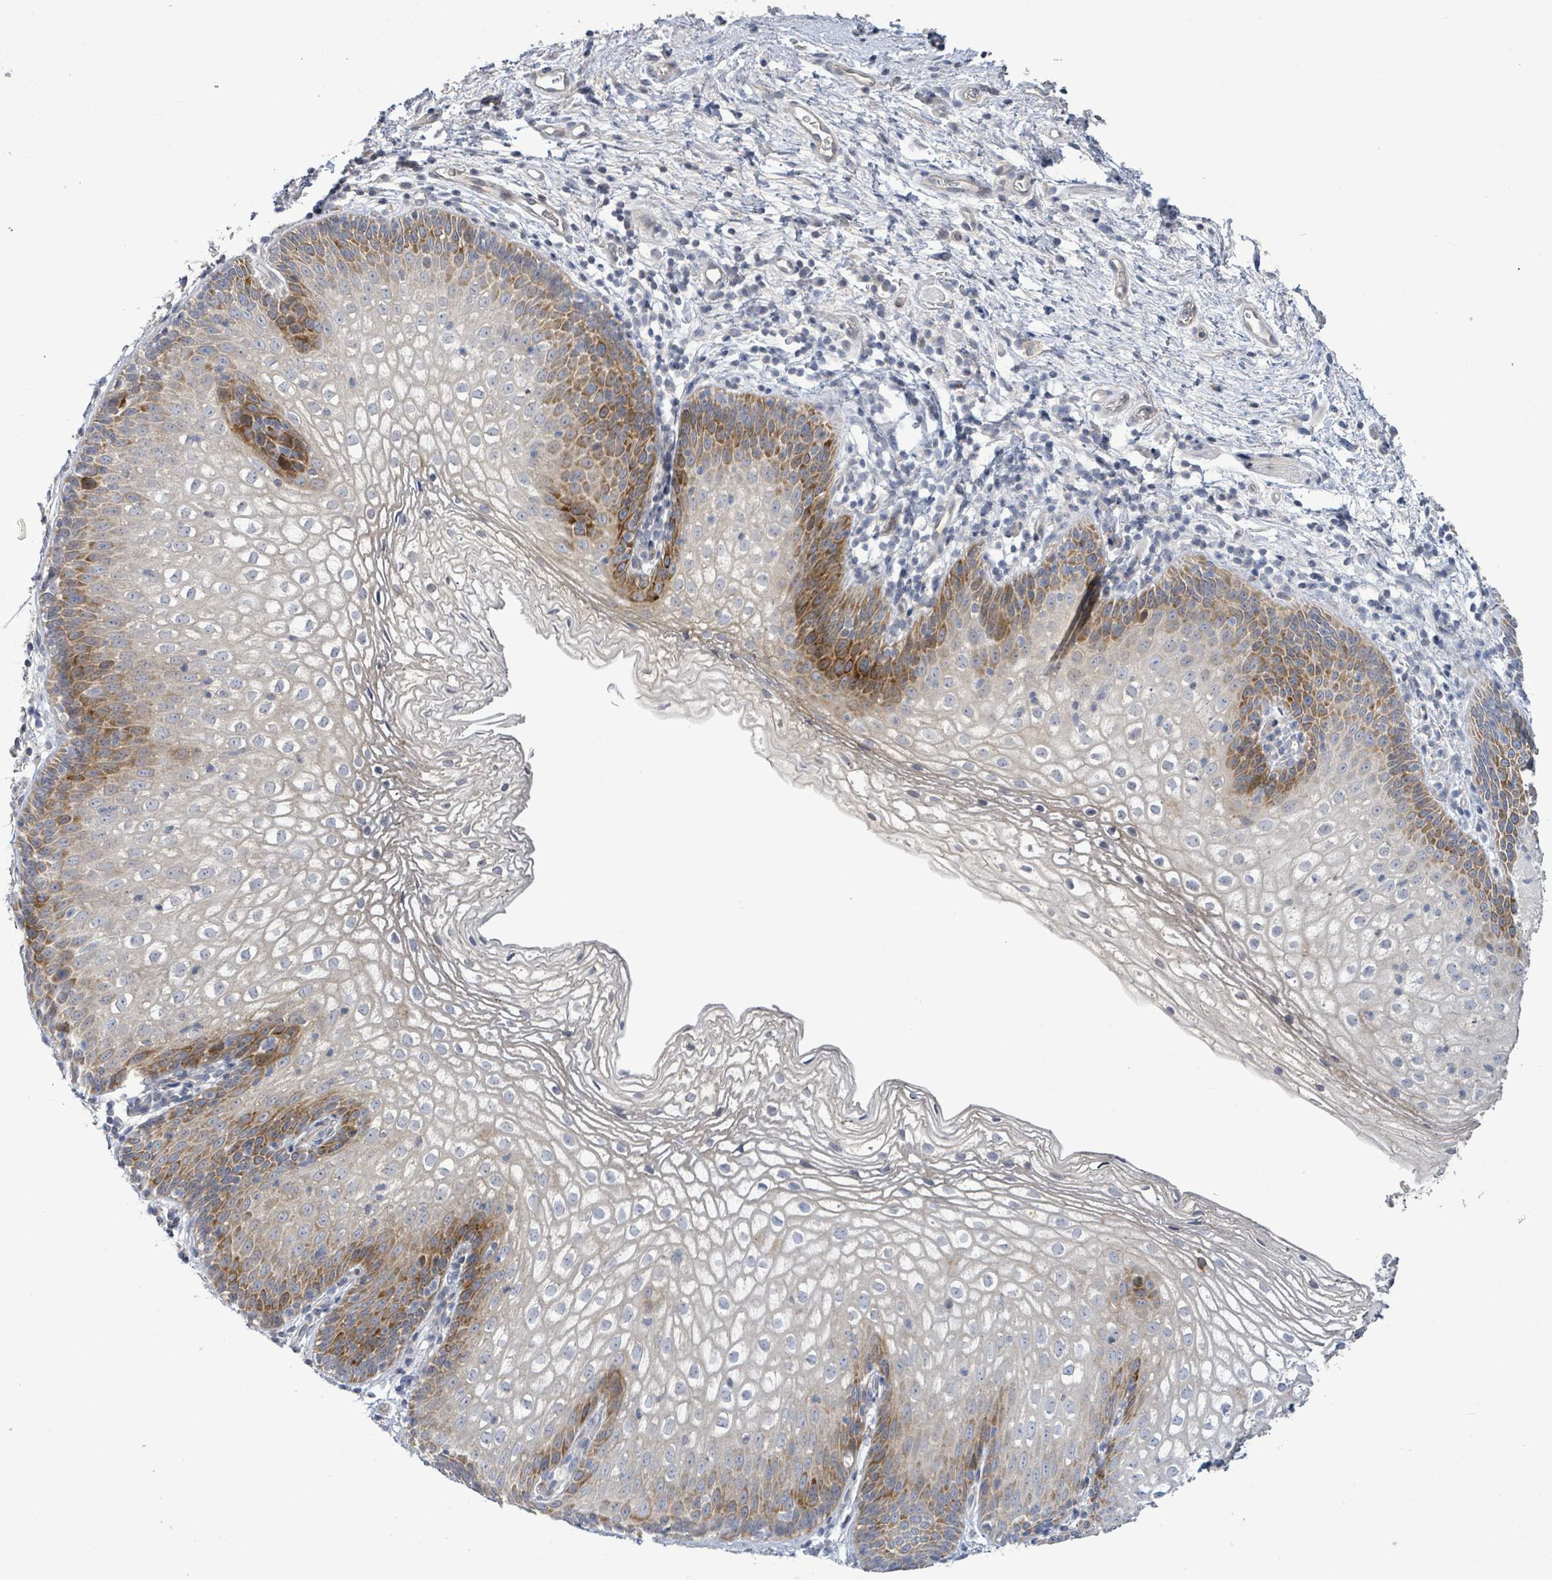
{"staining": {"intensity": "moderate", "quantity": "25%-75%", "location": "cytoplasmic/membranous"}, "tissue": "vagina", "cell_type": "Squamous epithelial cells", "image_type": "normal", "snomed": [{"axis": "morphology", "description": "Normal tissue, NOS"}, {"axis": "topography", "description": "Vagina"}], "caption": "Immunohistochemistry histopathology image of benign vagina: vagina stained using IHC exhibits medium levels of moderate protein expression localized specifically in the cytoplasmic/membranous of squamous epithelial cells, appearing as a cytoplasmic/membranous brown color.", "gene": "LILRA4", "patient": {"sex": "female", "age": 47}}